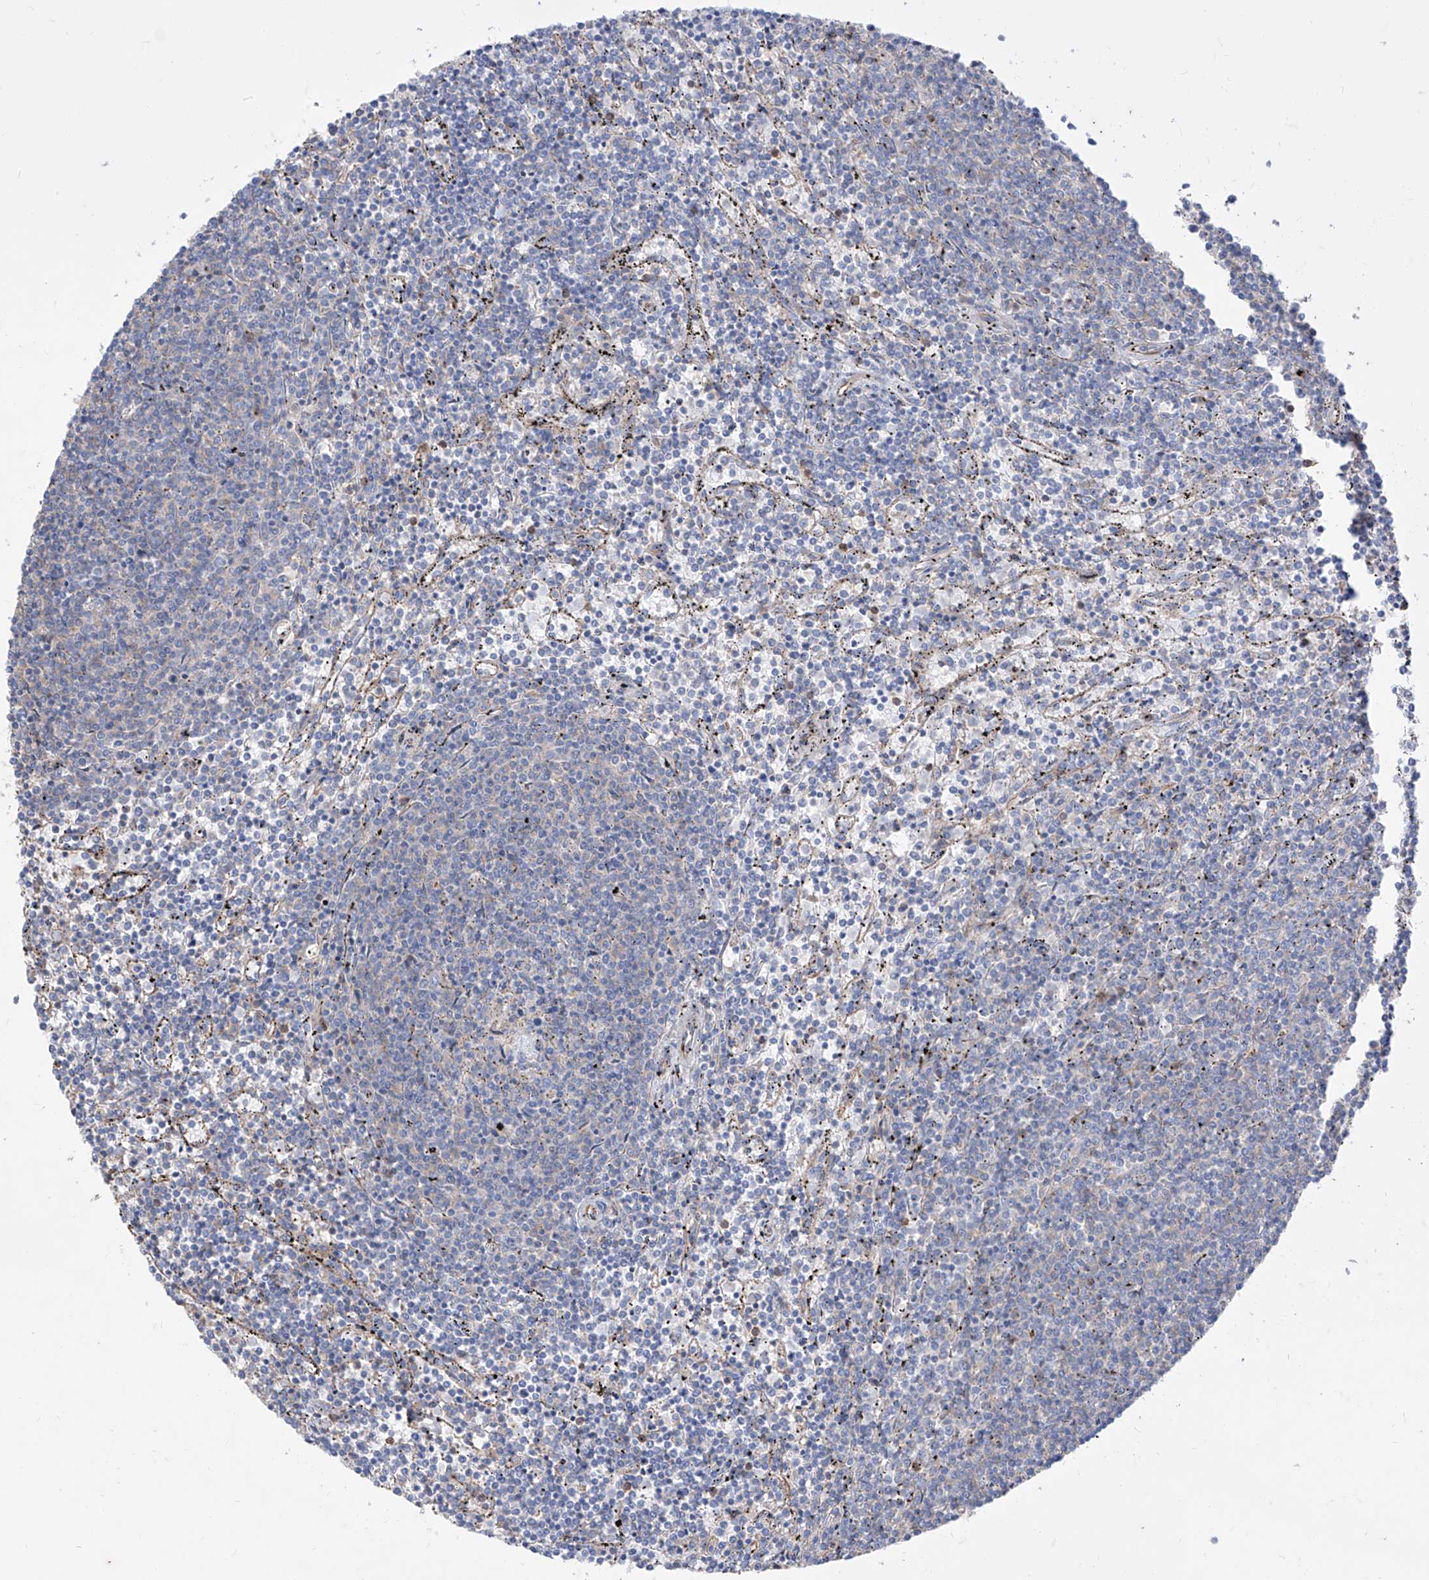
{"staining": {"intensity": "negative", "quantity": "none", "location": "none"}, "tissue": "lymphoma", "cell_type": "Tumor cells", "image_type": "cancer", "snomed": [{"axis": "morphology", "description": "Malignant lymphoma, non-Hodgkin's type, Low grade"}, {"axis": "topography", "description": "Spleen"}], "caption": "Micrograph shows no significant protein positivity in tumor cells of lymphoma.", "gene": "C1orf74", "patient": {"sex": "female", "age": 50}}